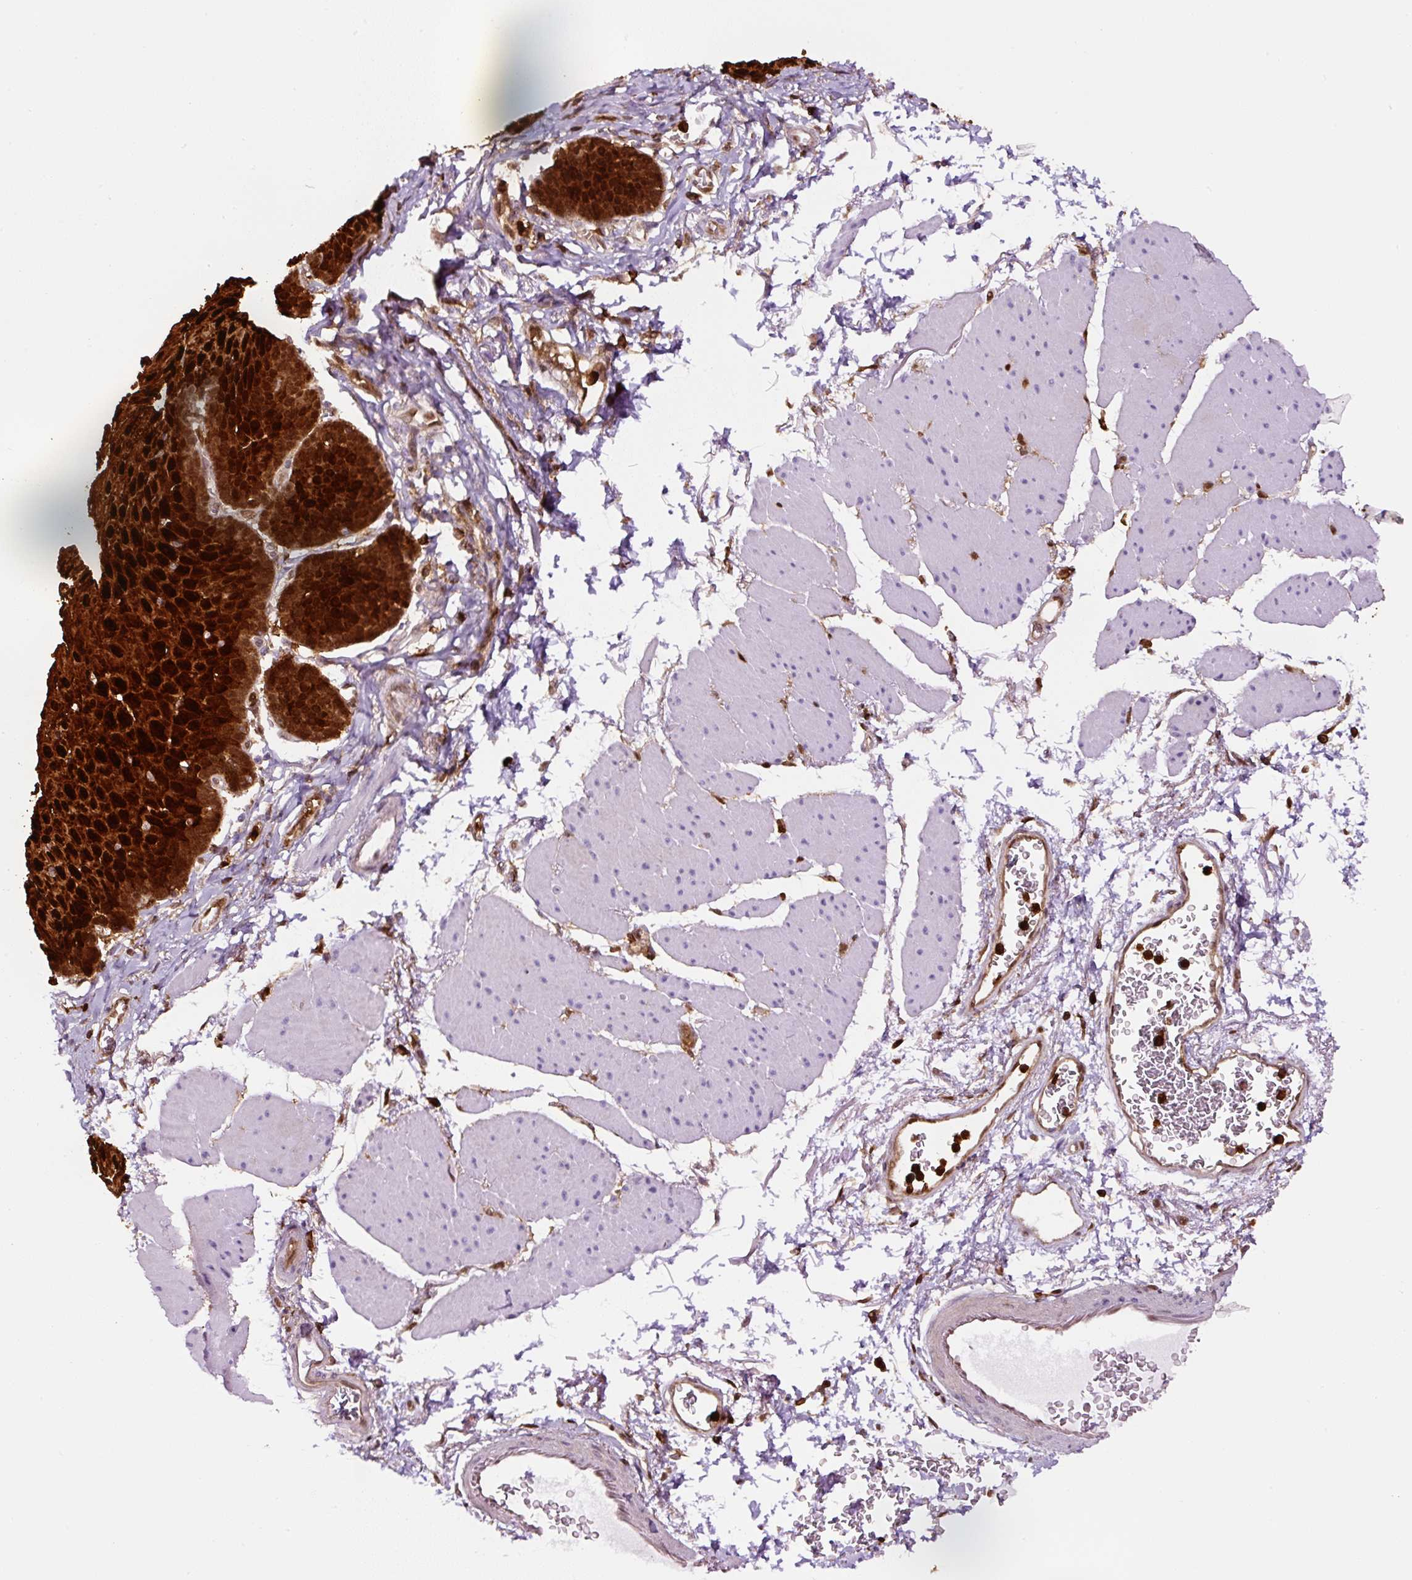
{"staining": {"intensity": "strong", "quantity": ">75%", "location": "cytoplasmic/membranous,nuclear"}, "tissue": "esophagus", "cell_type": "Squamous epithelial cells", "image_type": "normal", "snomed": [{"axis": "morphology", "description": "Normal tissue, NOS"}, {"axis": "topography", "description": "Esophagus"}], "caption": "Immunohistochemistry (IHC) of normal human esophagus displays high levels of strong cytoplasmic/membranous,nuclear expression in about >75% of squamous epithelial cells. Immunohistochemistry stains the protein of interest in brown and the nuclei are stained blue.", "gene": "ANXA1", "patient": {"sex": "female", "age": 81}}